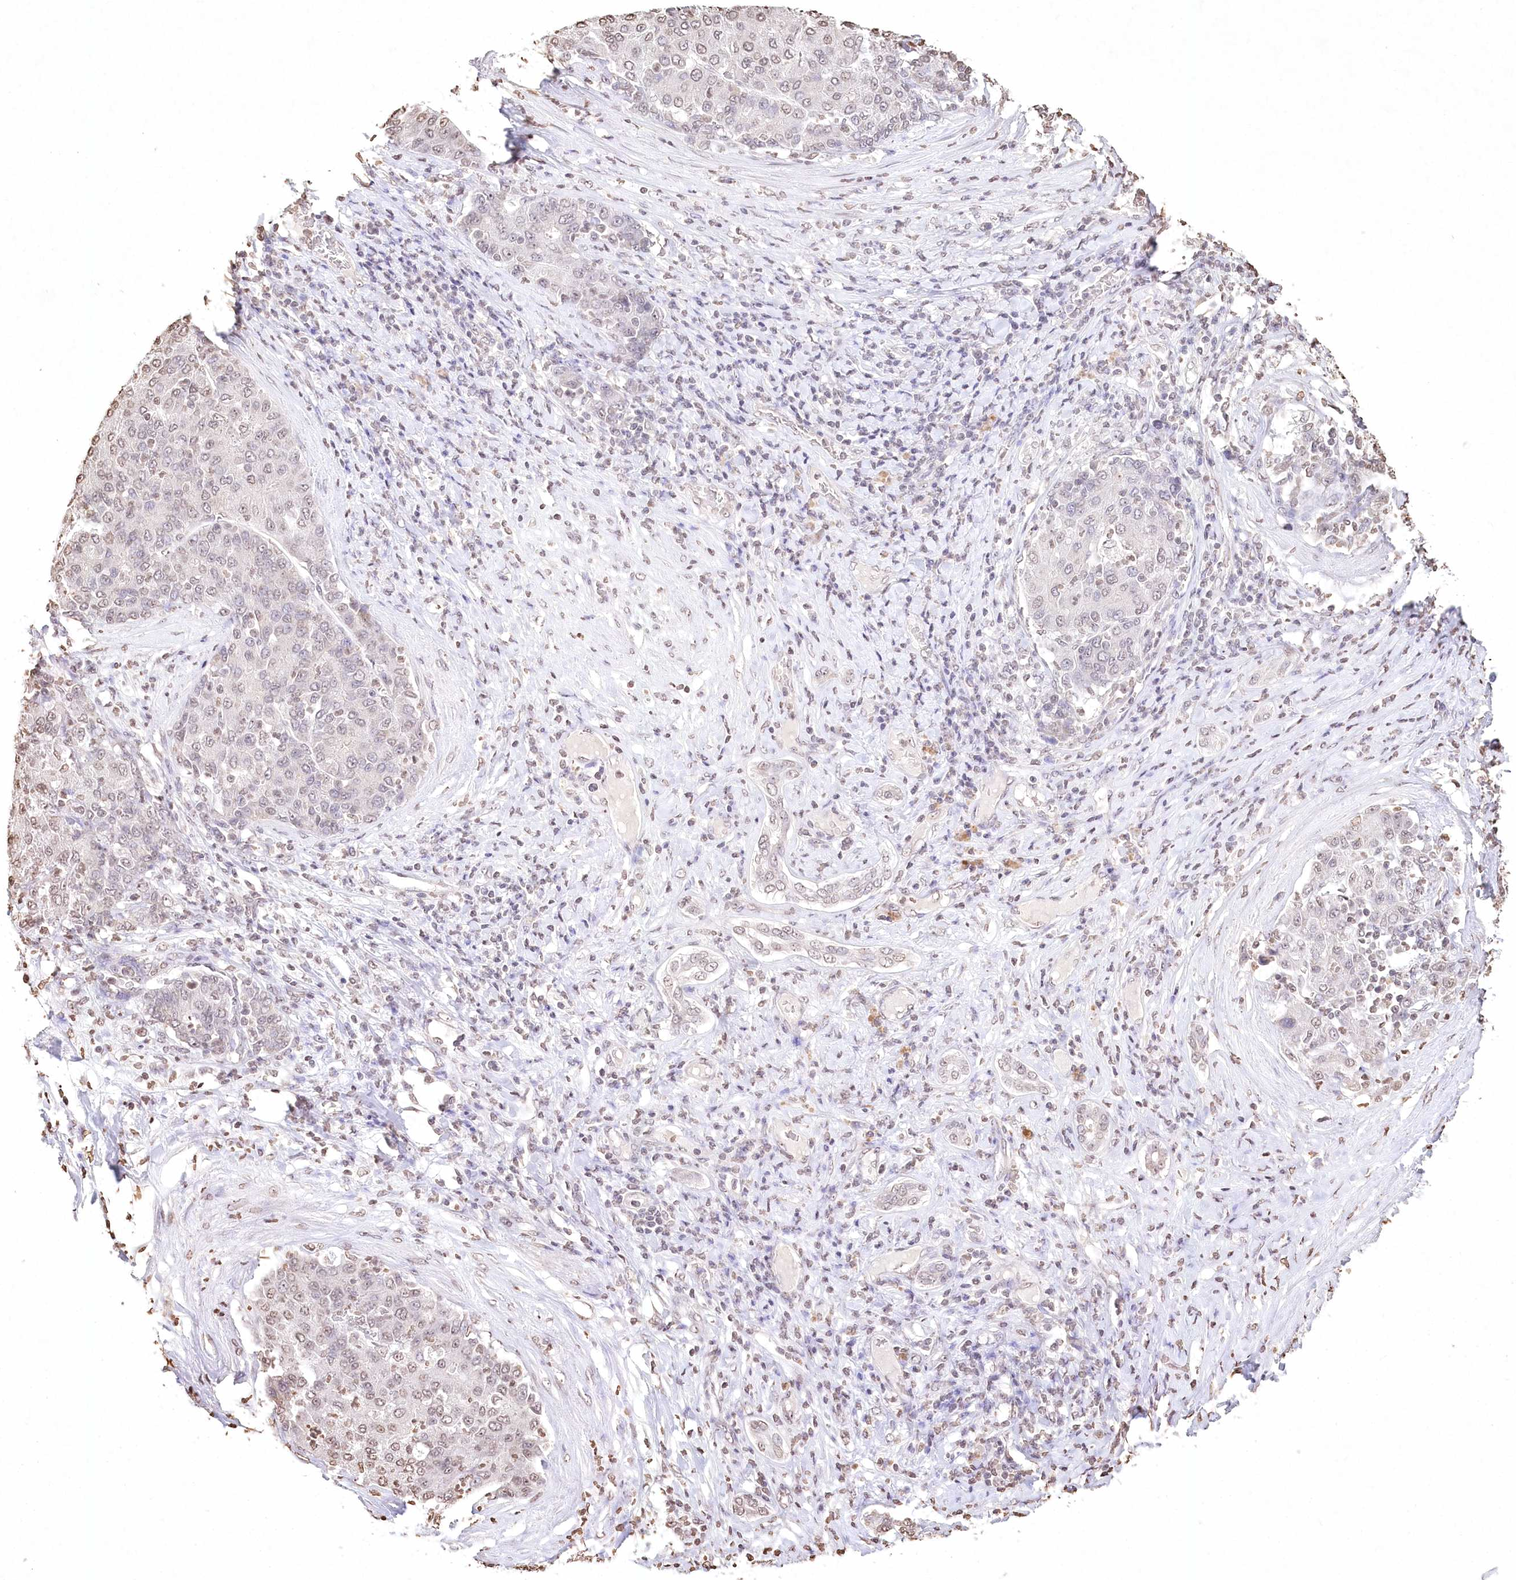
{"staining": {"intensity": "weak", "quantity": "<25%", "location": "nuclear"}, "tissue": "liver cancer", "cell_type": "Tumor cells", "image_type": "cancer", "snomed": [{"axis": "morphology", "description": "Carcinoma, Hepatocellular, NOS"}, {"axis": "topography", "description": "Liver"}], "caption": "This is an immunohistochemistry (IHC) histopathology image of hepatocellular carcinoma (liver). There is no staining in tumor cells.", "gene": "DMXL1", "patient": {"sex": "male", "age": 65}}